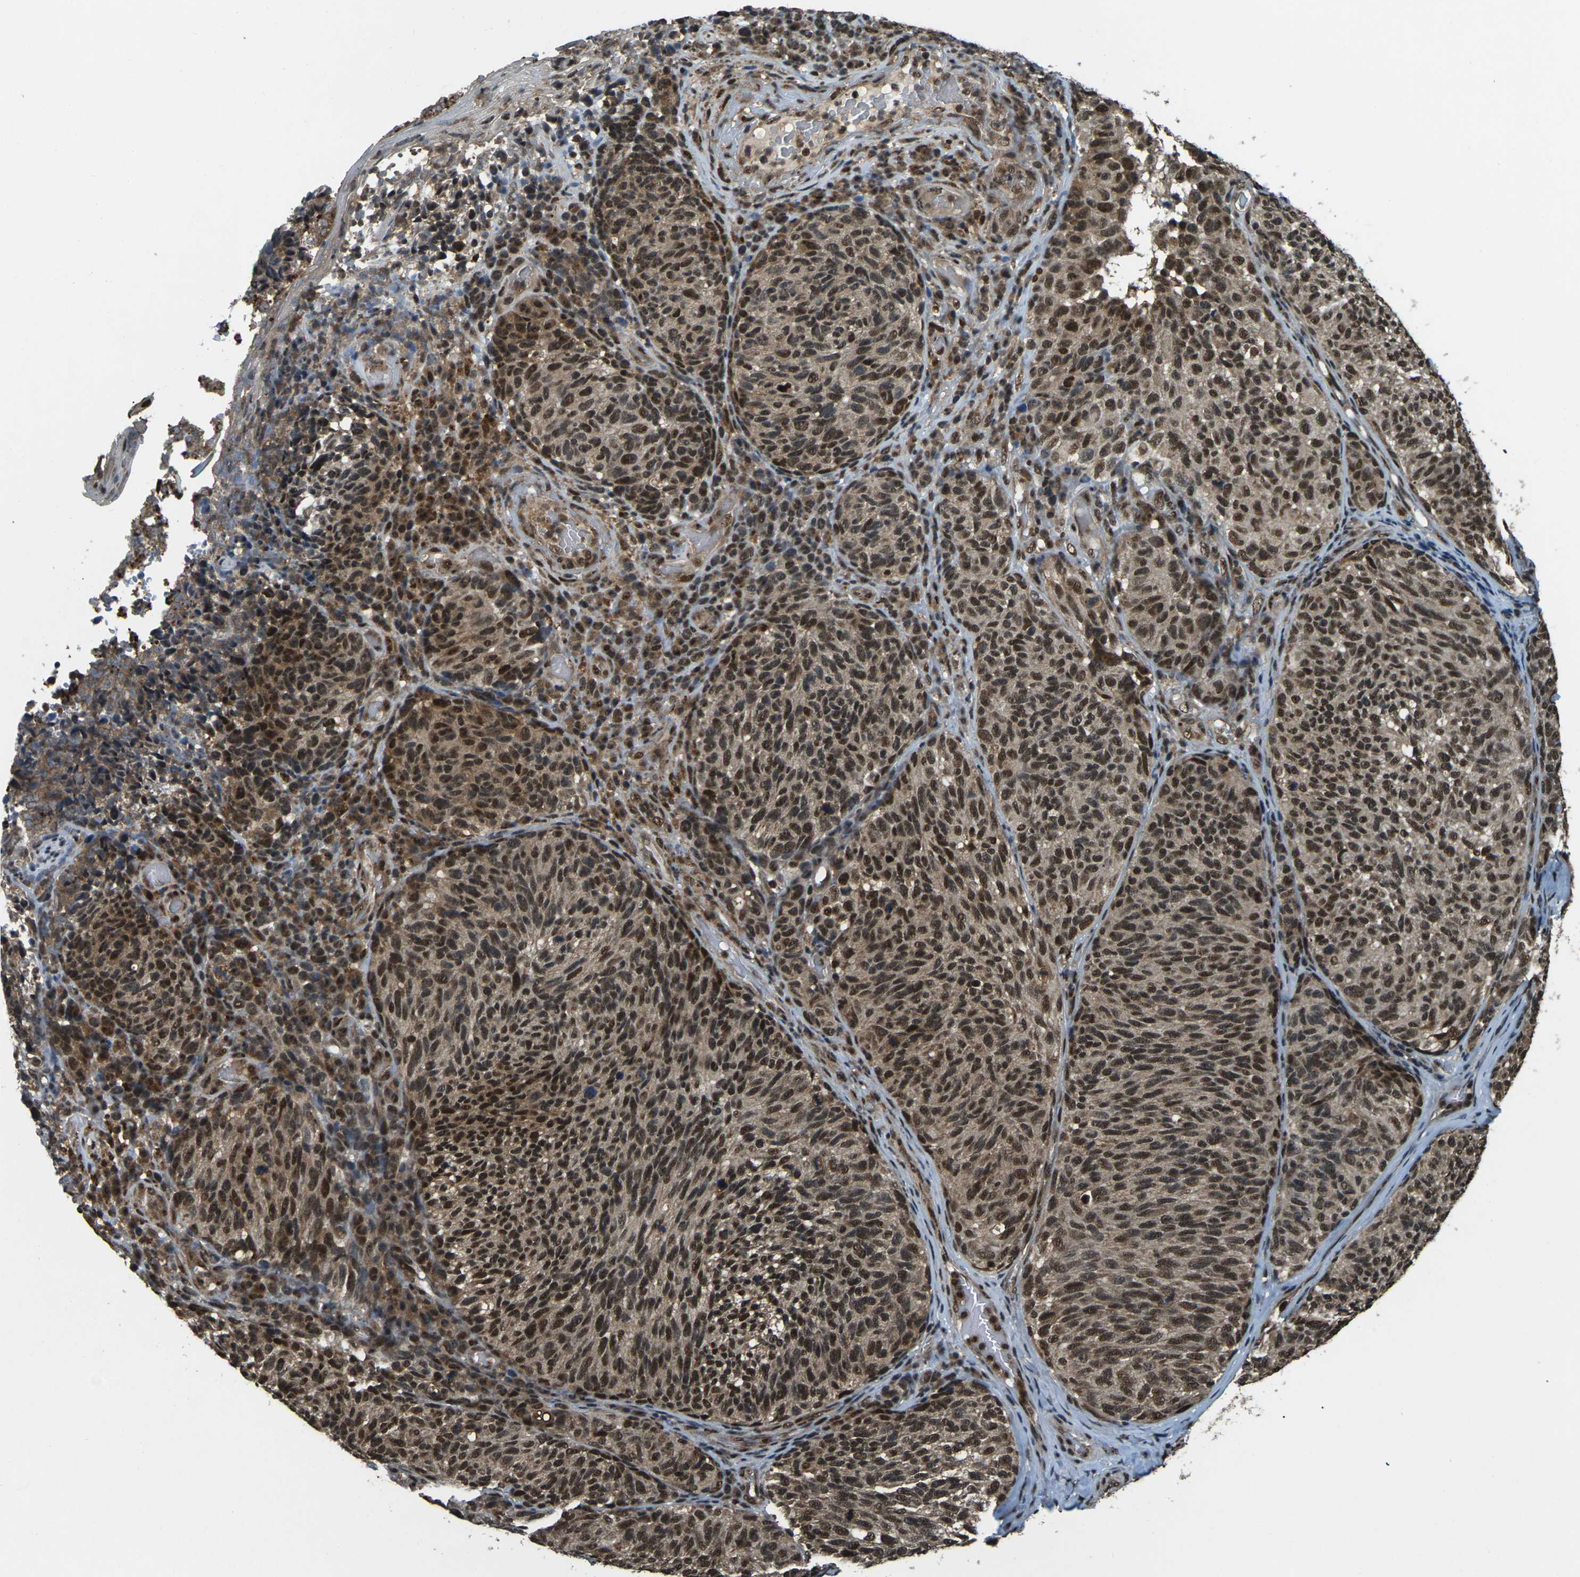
{"staining": {"intensity": "strong", "quantity": "25%-75%", "location": "cytoplasmic/membranous,nuclear"}, "tissue": "melanoma", "cell_type": "Tumor cells", "image_type": "cancer", "snomed": [{"axis": "morphology", "description": "Malignant melanoma, NOS"}, {"axis": "topography", "description": "Skin"}], "caption": "About 25%-75% of tumor cells in malignant melanoma display strong cytoplasmic/membranous and nuclear protein expression as visualized by brown immunohistochemical staining.", "gene": "NR4A2", "patient": {"sex": "female", "age": 73}}